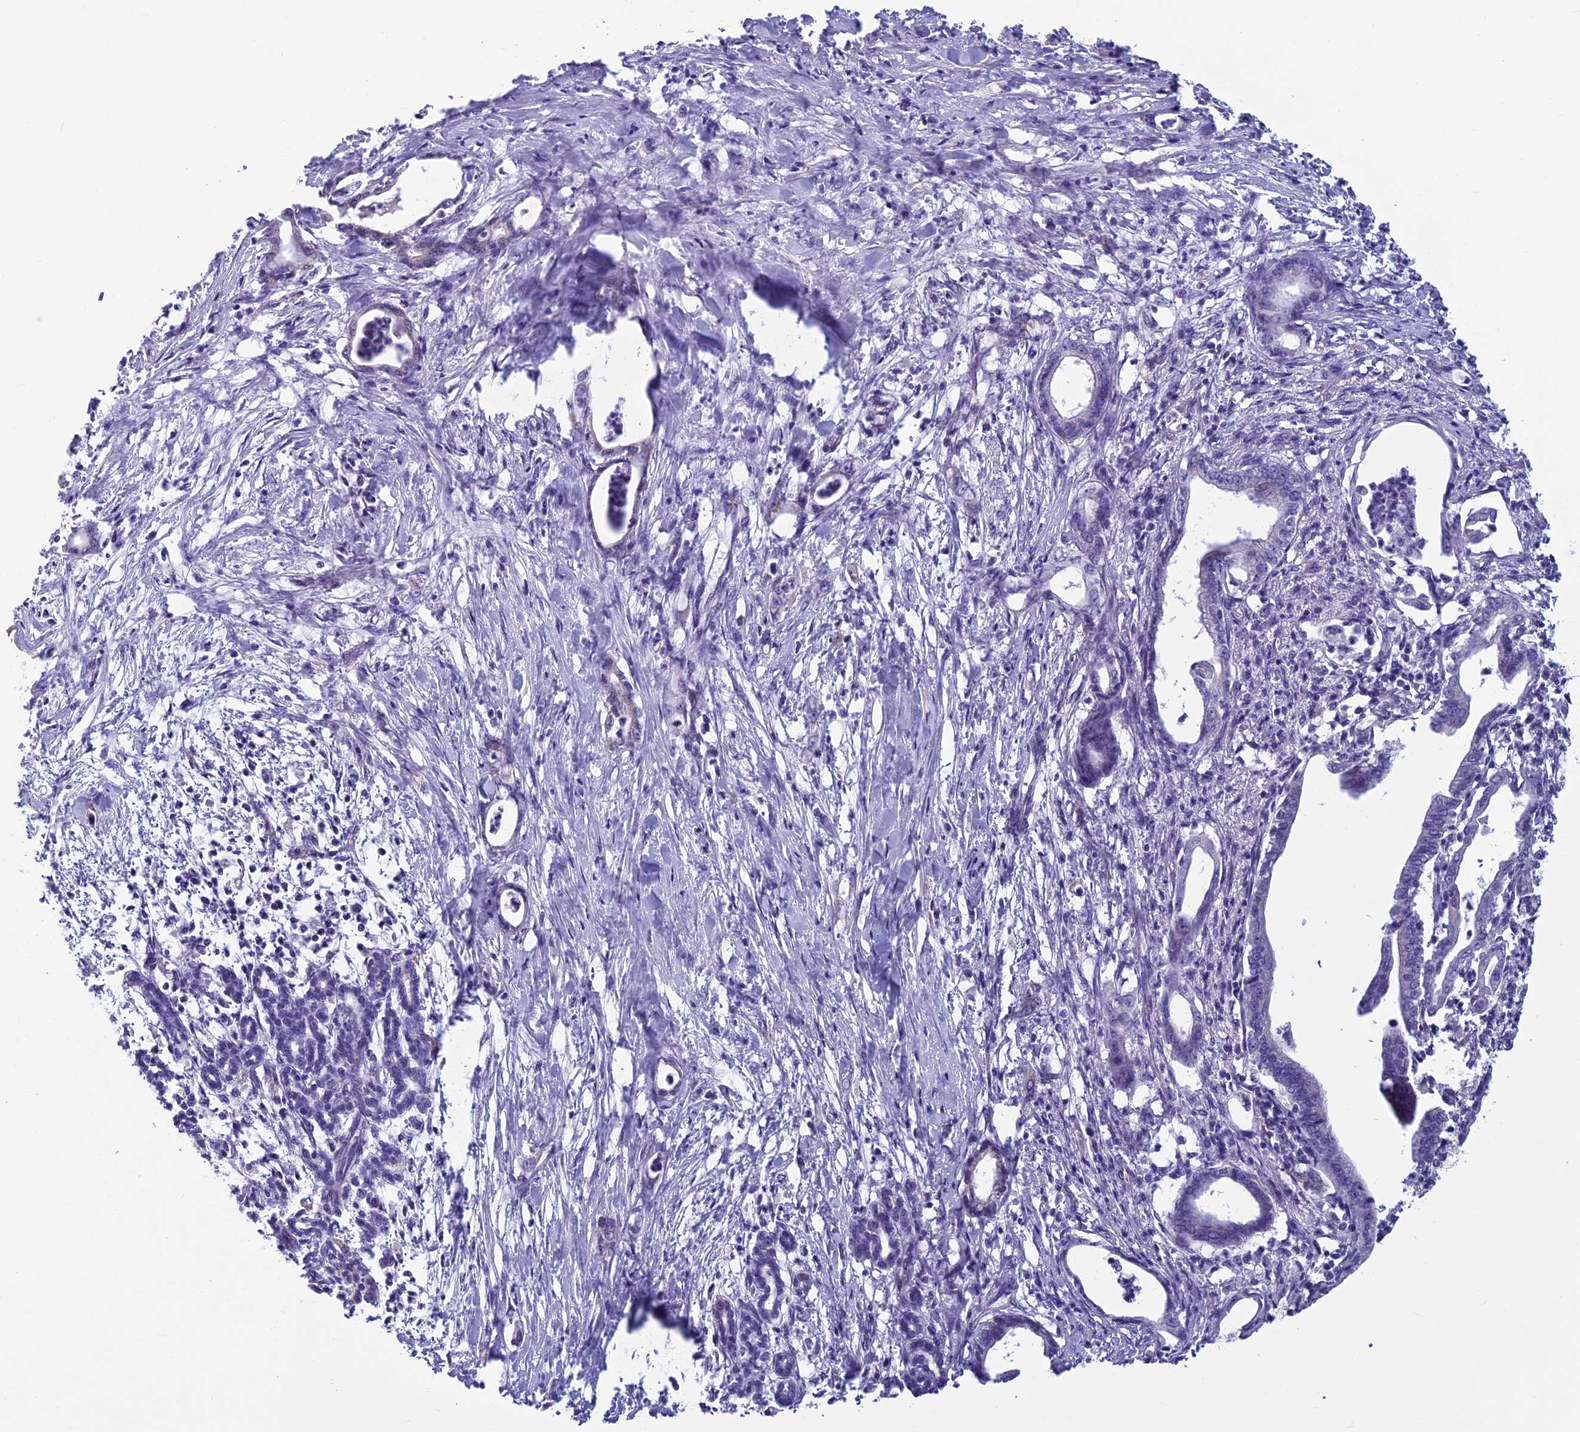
{"staining": {"intensity": "negative", "quantity": "none", "location": "none"}, "tissue": "pancreatic cancer", "cell_type": "Tumor cells", "image_type": "cancer", "snomed": [{"axis": "morphology", "description": "Adenocarcinoma, NOS"}, {"axis": "topography", "description": "Pancreas"}], "caption": "Pancreatic adenocarcinoma was stained to show a protein in brown. There is no significant staining in tumor cells.", "gene": "MFSD12", "patient": {"sex": "female", "age": 55}}